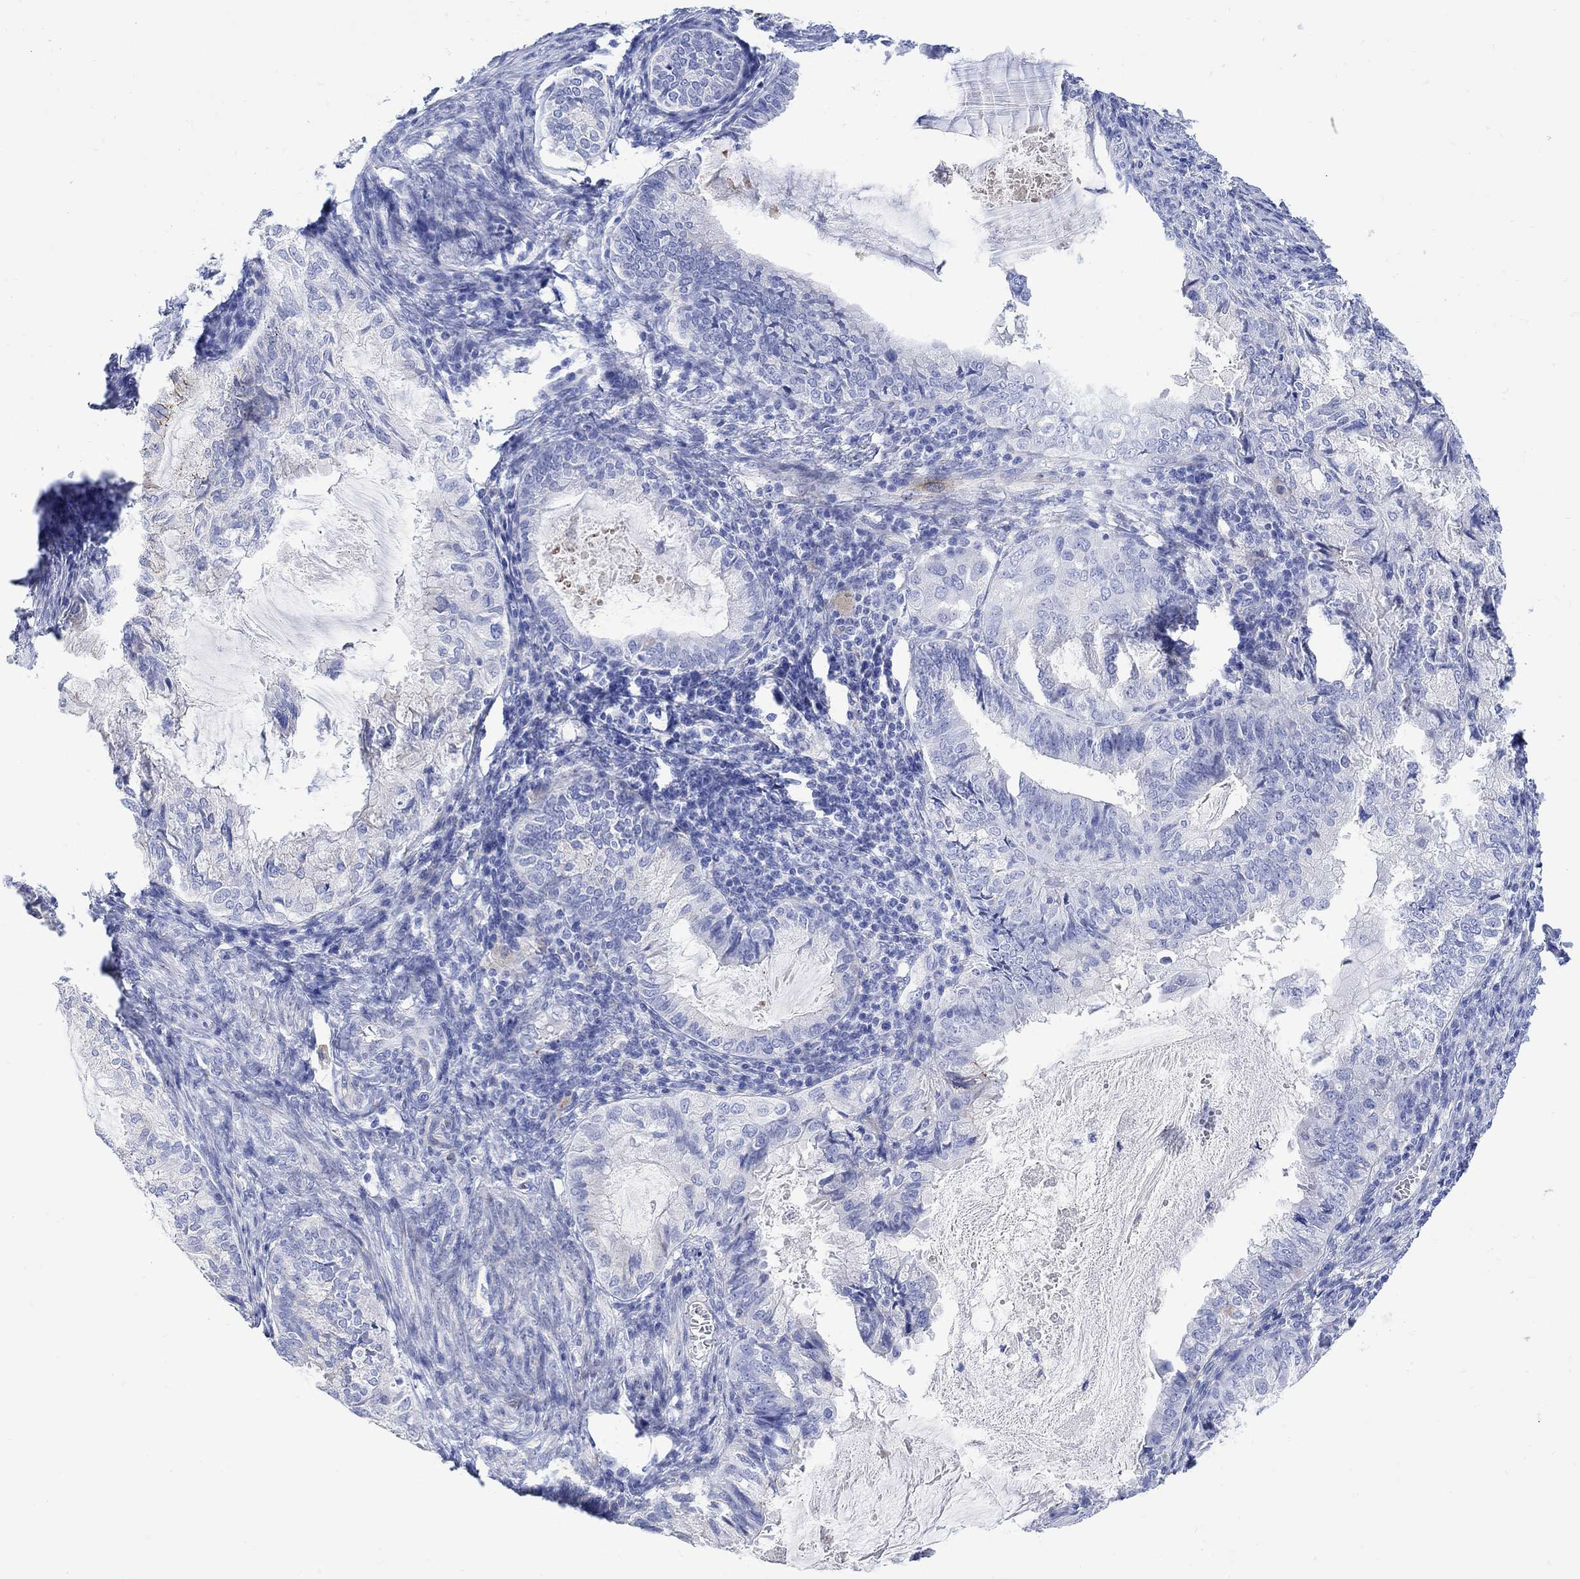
{"staining": {"intensity": "negative", "quantity": "none", "location": "none"}, "tissue": "endometrial cancer", "cell_type": "Tumor cells", "image_type": "cancer", "snomed": [{"axis": "morphology", "description": "Adenocarcinoma, NOS"}, {"axis": "topography", "description": "Endometrium"}], "caption": "Adenocarcinoma (endometrial) was stained to show a protein in brown. There is no significant positivity in tumor cells.", "gene": "MYL1", "patient": {"sex": "female", "age": 86}}